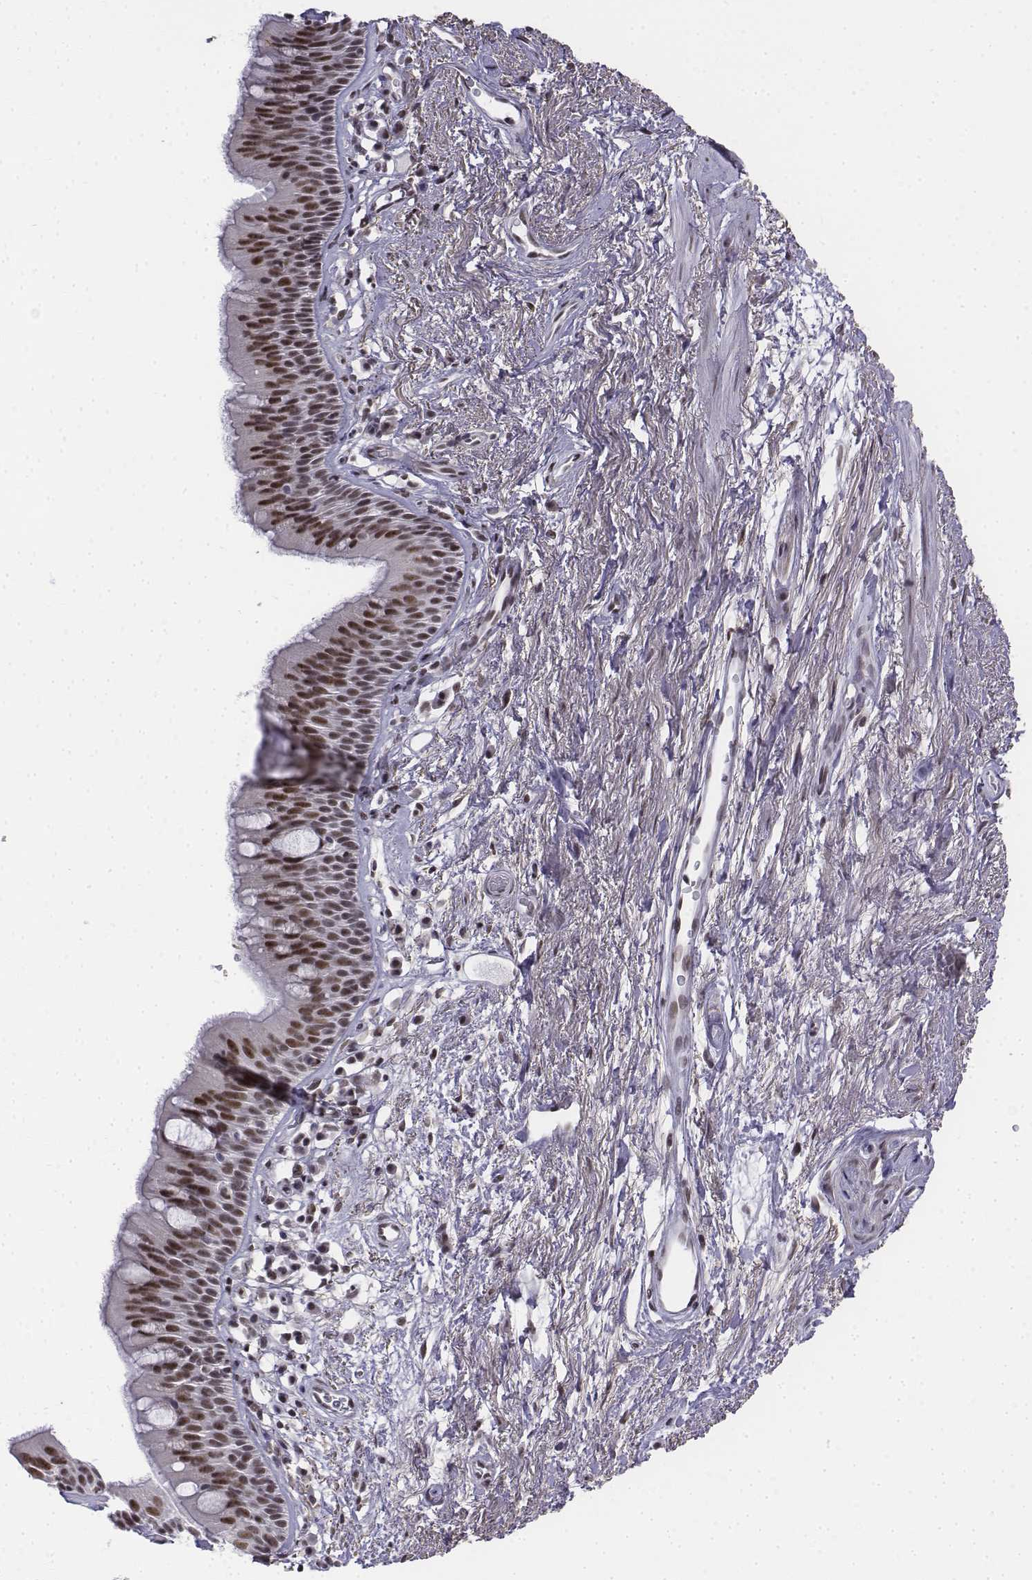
{"staining": {"intensity": "strong", "quantity": ">75%", "location": "nuclear"}, "tissue": "bronchus", "cell_type": "Respiratory epithelial cells", "image_type": "normal", "snomed": [{"axis": "morphology", "description": "Normal tissue, NOS"}, {"axis": "topography", "description": "Cartilage tissue"}, {"axis": "topography", "description": "Bronchus"}], "caption": "Protein expression by IHC exhibits strong nuclear positivity in approximately >75% of respiratory epithelial cells in benign bronchus.", "gene": "SETD1A", "patient": {"sex": "male", "age": 58}}